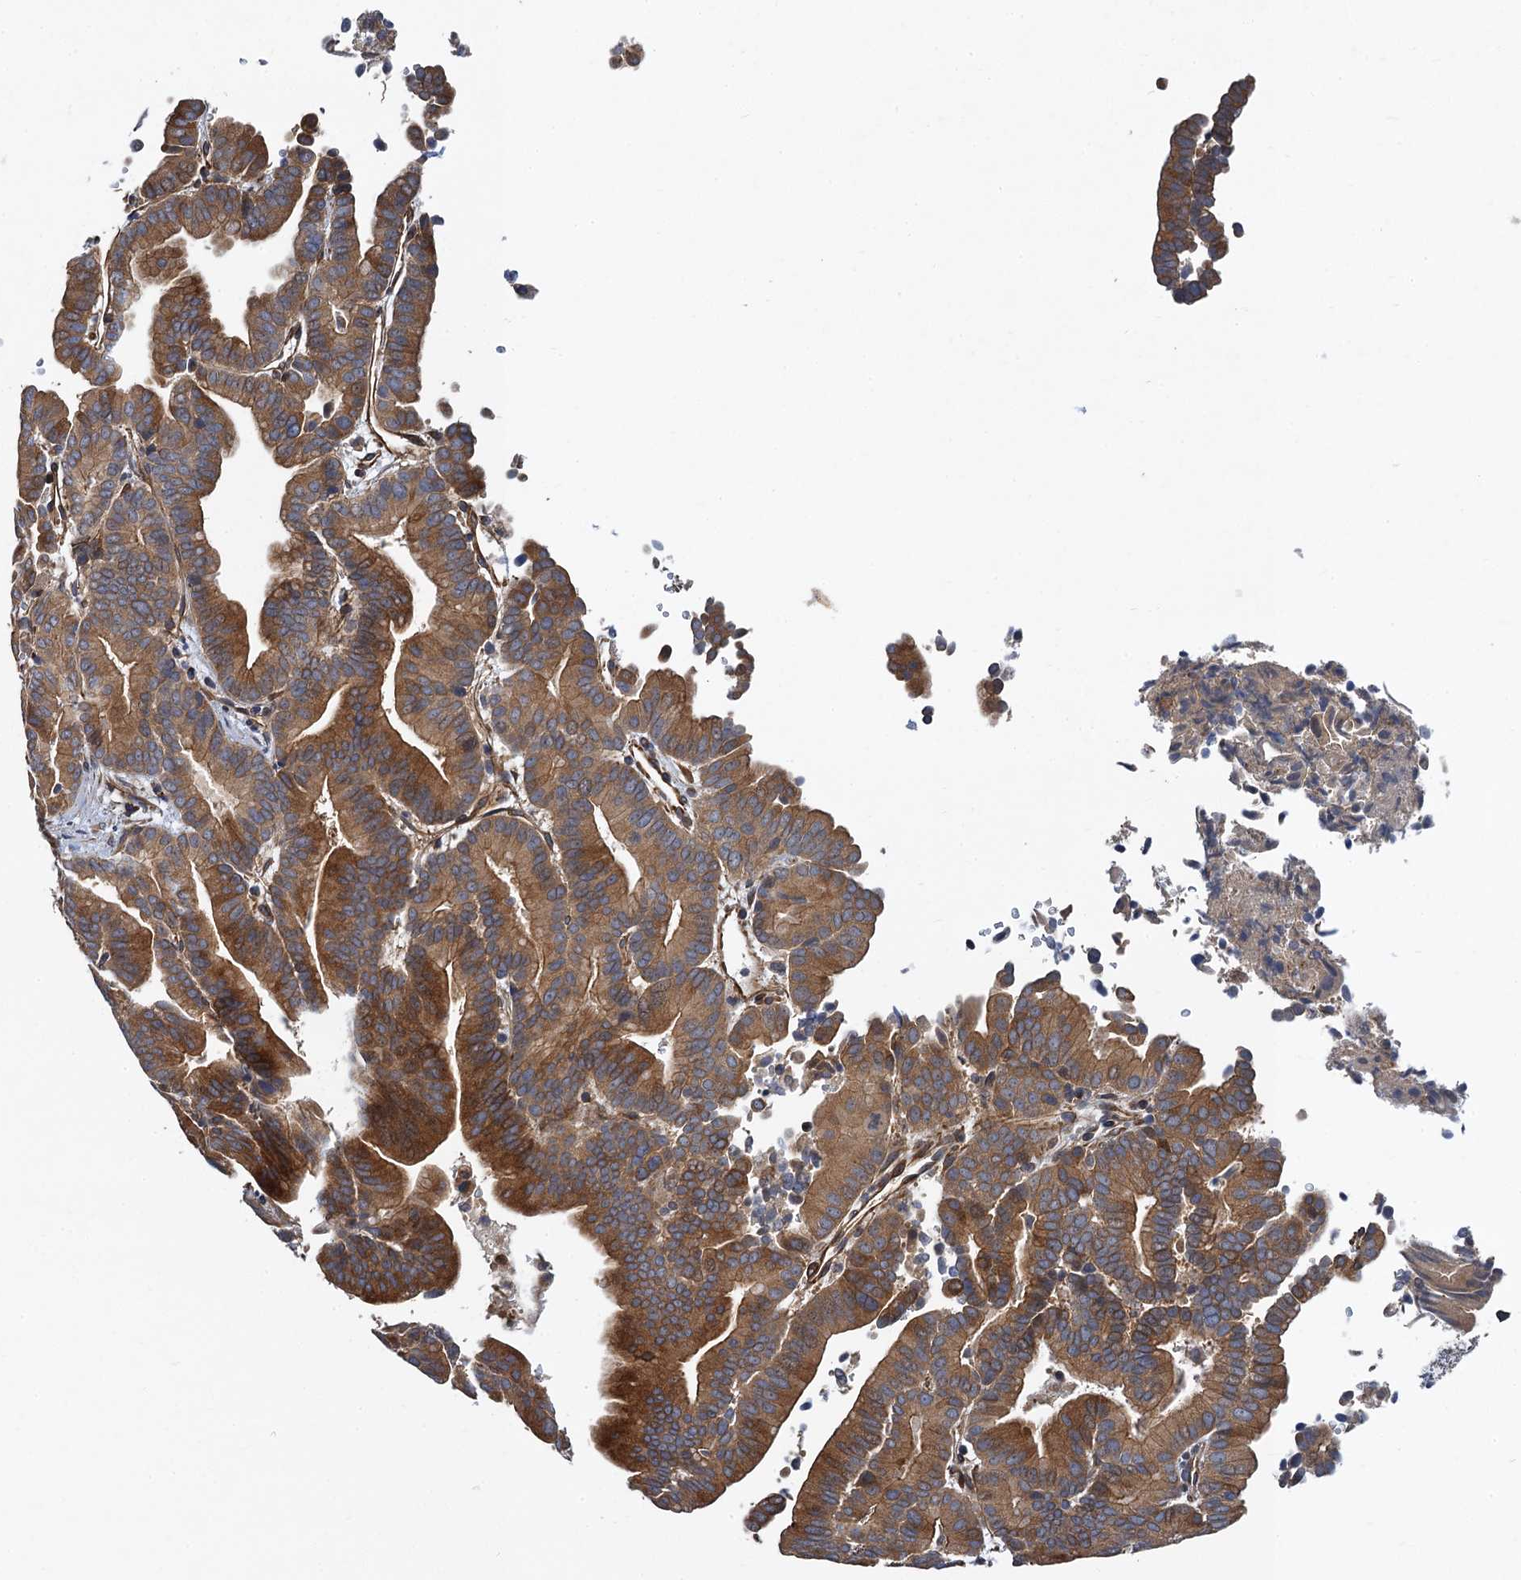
{"staining": {"intensity": "moderate", "quantity": ">75%", "location": "cytoplasmic/membranous"}, "tissue": "liver cancer", "cell_type": "Tumor cells", "image_type": "cancer", "snomed": [{"axis": "morphology", "description": "Cholangiocarcinoma"}, {"axis": "topography", "description": "Liver"}], "caption": "Moderate cytoplasmic/membranous protein positivity is identified in about >75% of tumor cells in cholangiocarcinoma (liver).", "gene": "PJA2", "patient": {"sex": "female", "age": 75}}